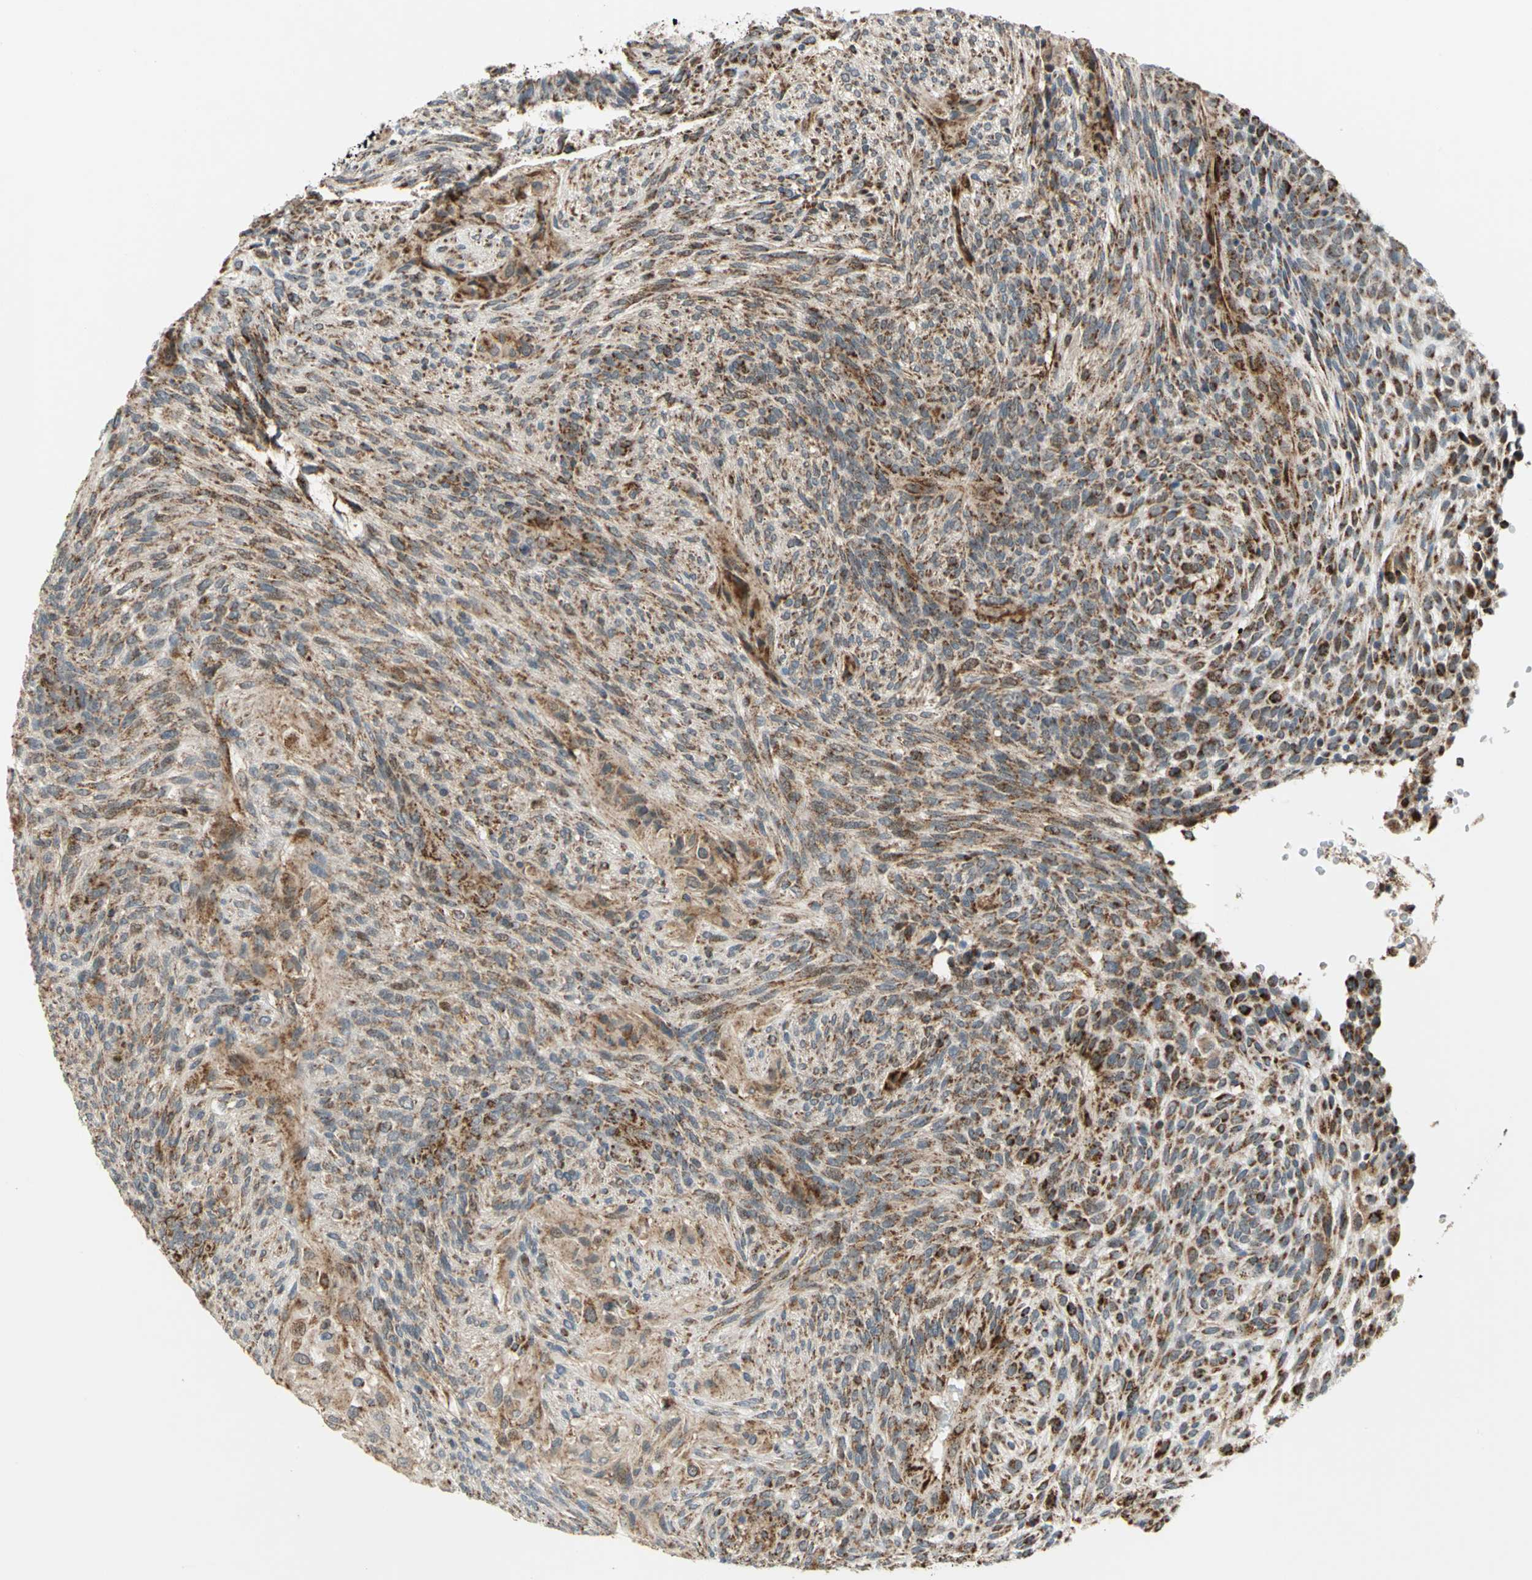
{"staining": {"intensity": "moderate", "quantity": ">75%", "location": "cytoplasmic/membranous"}, "tissue": "glioma", "cell_type": "Tumor cells", "image_type": "cancer", "snomed": [{"axis": "morphology", "description": "Glioma, malignant, High grade"}, {"axis": "topography", "description": "Cerebral cortex"}], "caption": "Glioma stained with immunohistochemistry (IHC) shows moderate cytoplasmic/membranous positivity in approximately >75% of tumor cells. The staining was performed using DAB (3,3'-diaminobenzidine) to visualize the protein expression in brown, while the nuclei were stained in blue with hematoxylin (Magnification: 20x).", "gene": "MRPS22", "patient": {"sex": "female", "age": 55}}